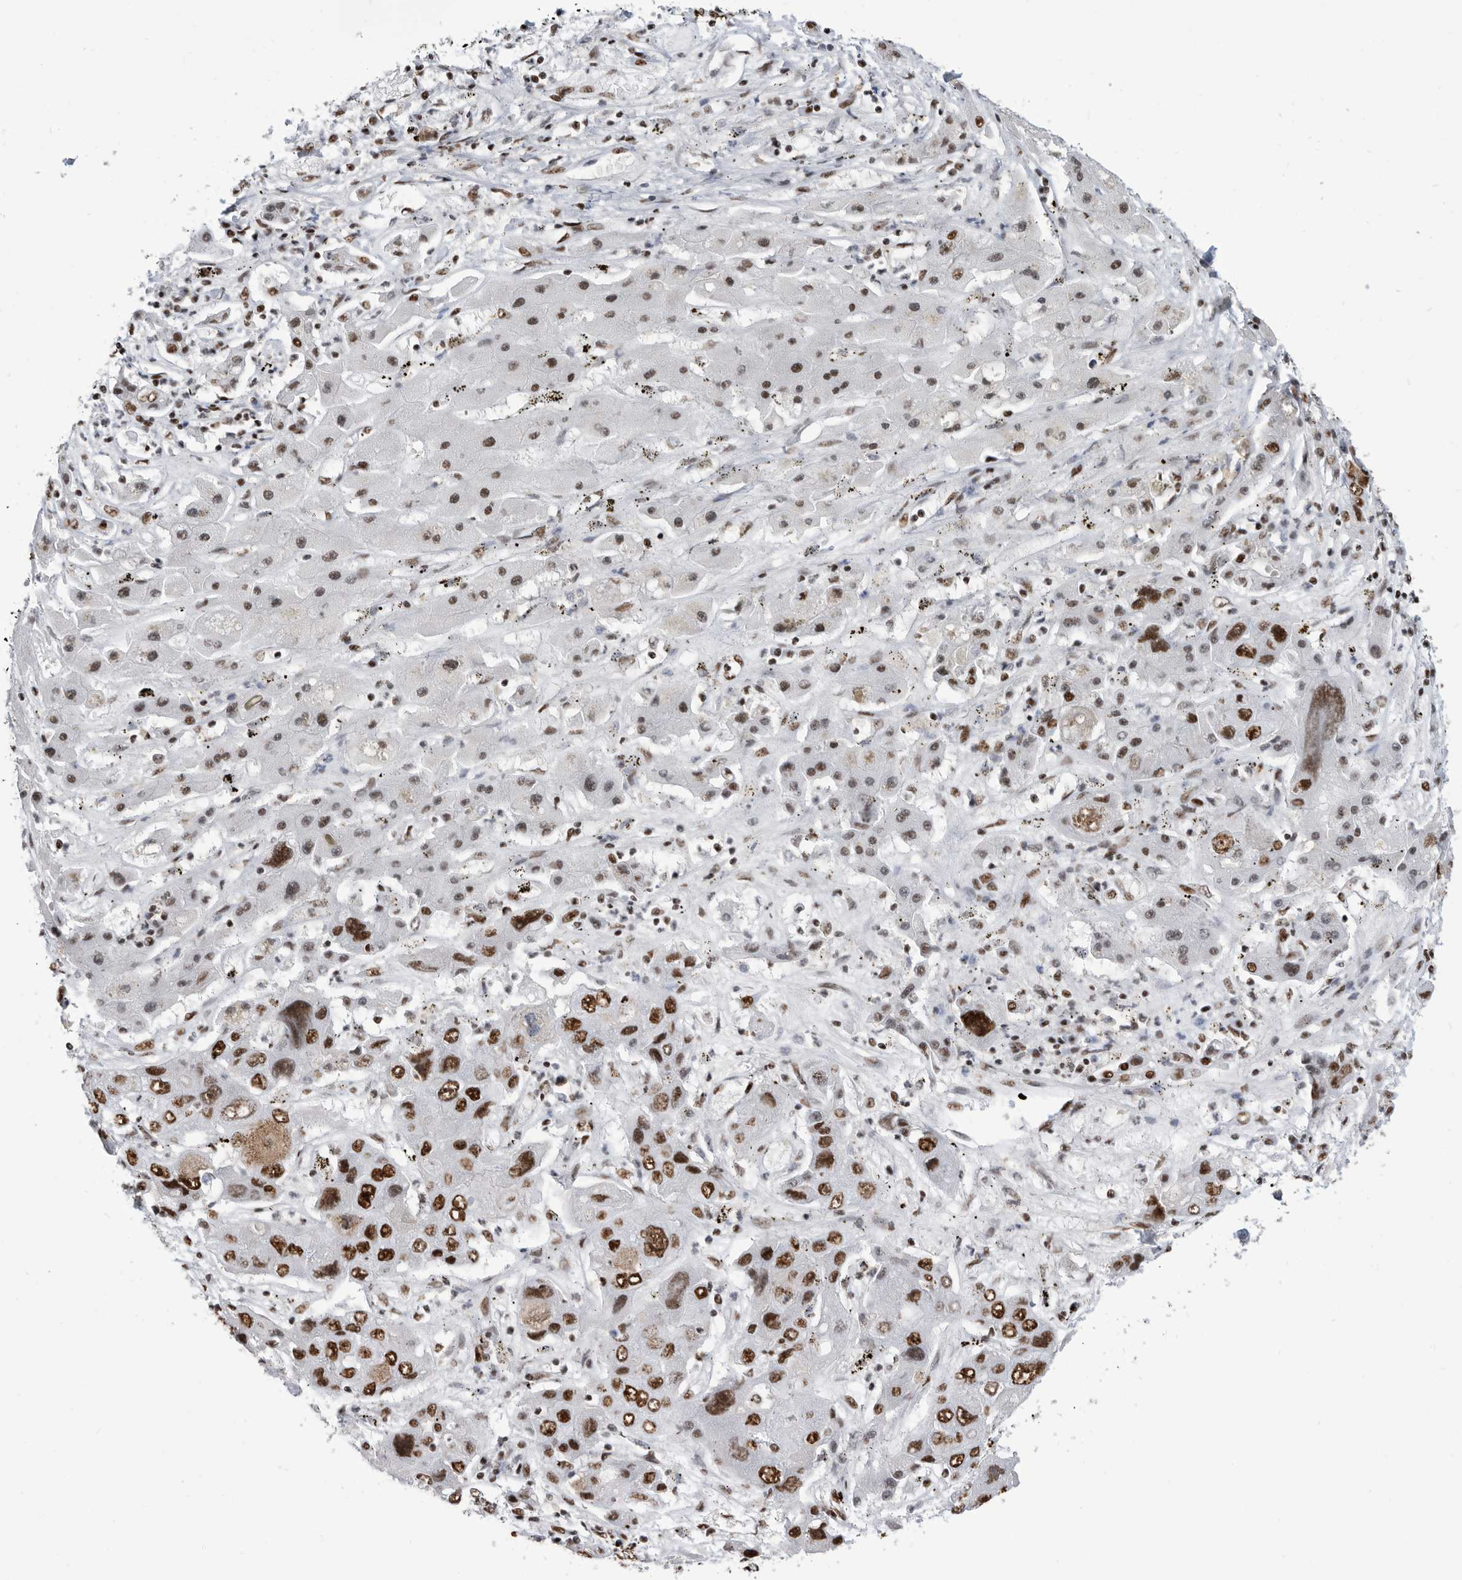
{"staining": {"intensity": "strong", "quantity": ">75%", "location": "nuclear"}, "tissue": "liver cancer", "cell_type": "Tumor cells", "image_type": "cancer", "snomed": [{"axis": "morphology", "description": "Cholangiocarcinoma"}, {"axis": "topography", "description": "Liver"}], "caption": "This histopathology image shows liver cholangiocarcinoma stained with immunohistochemistry to label a protein in brown. The nuclear of tumor cells show strong positivity for the protein. Nuclei are counter-stained blue.", "gene": "SF3A1", "patient": {"sex": "male", "age": 67}}